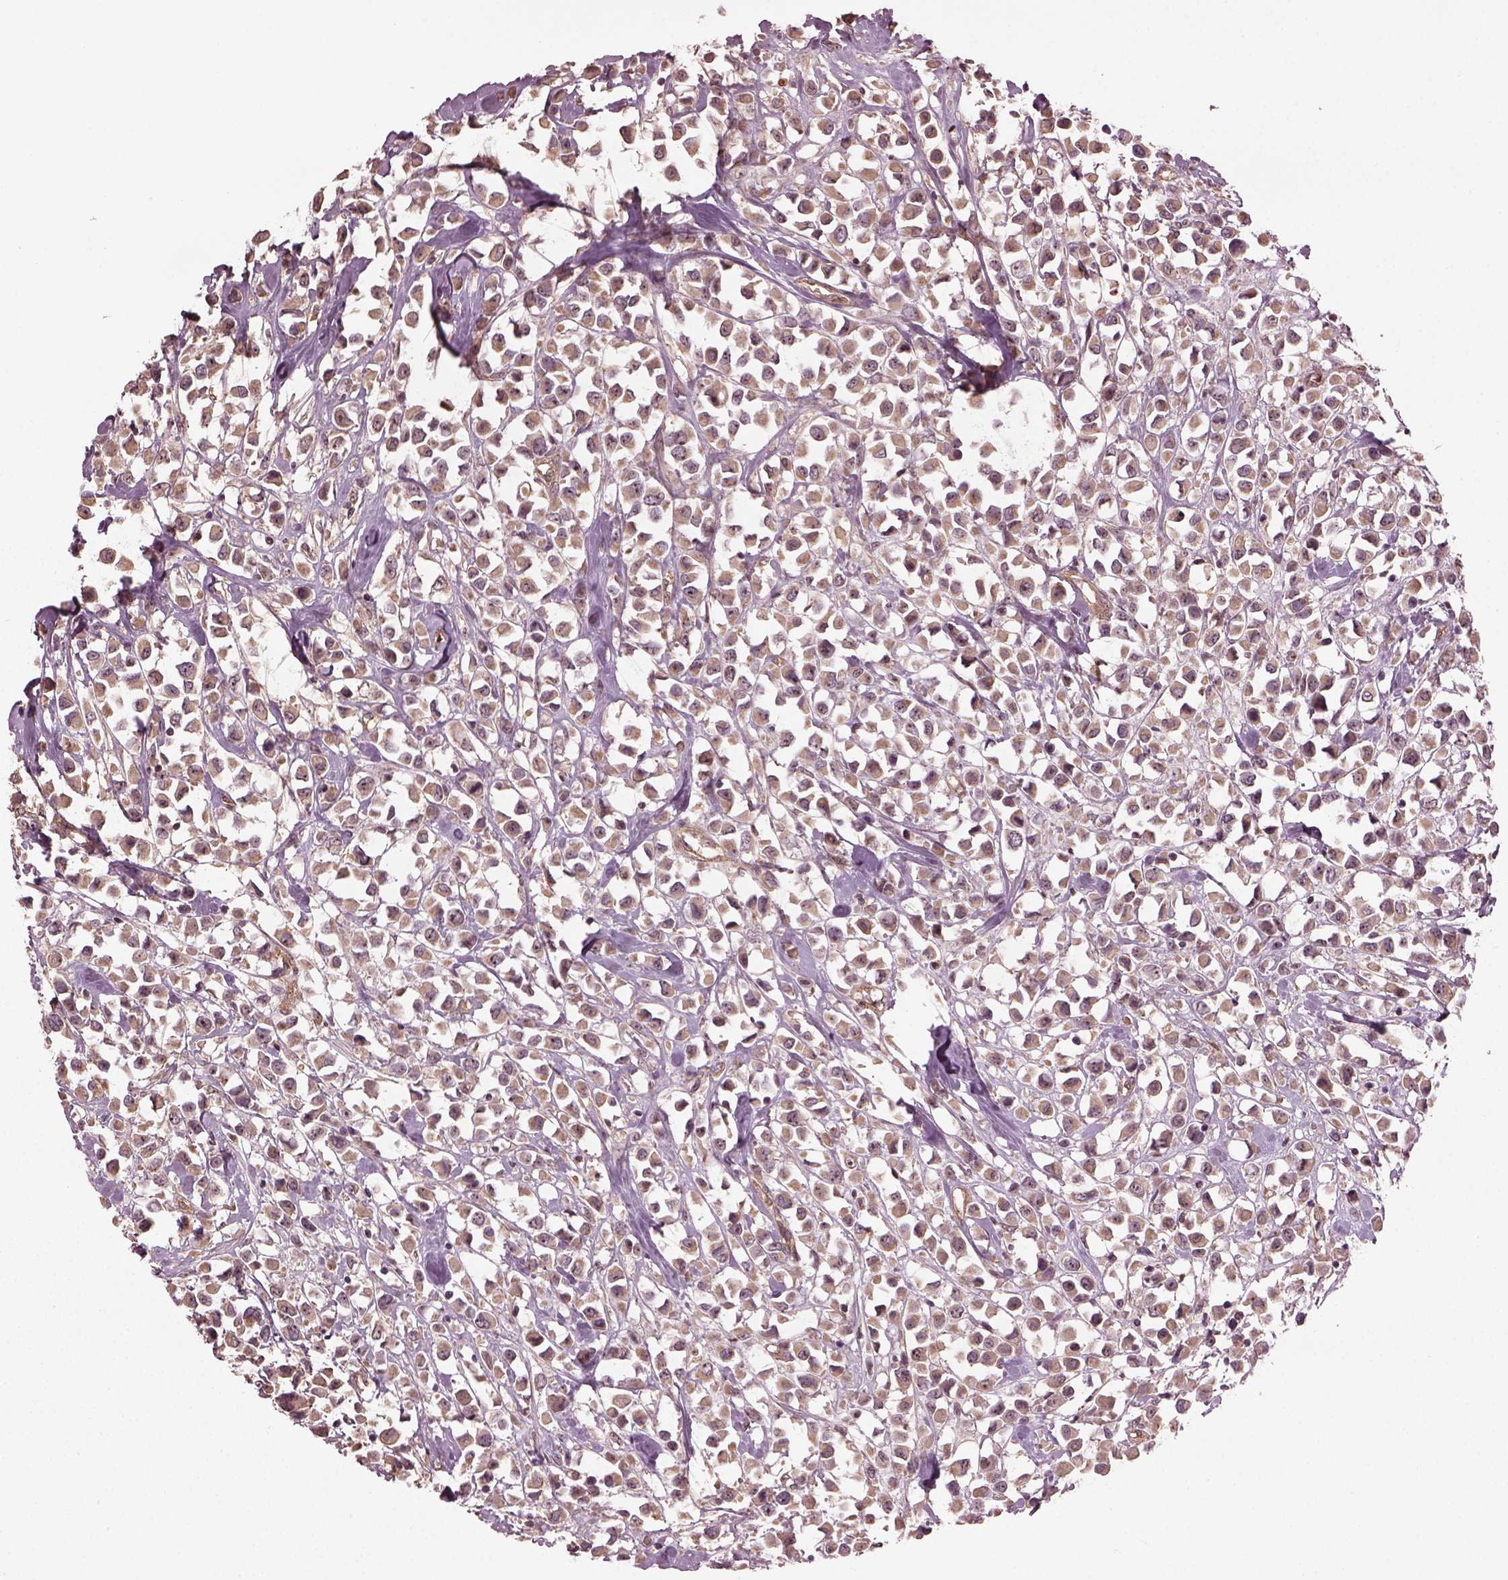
{"staining": {"intensity": "weak", "quantity": "25%-75%", "location": "cytoplasmic/membranous"}, "tissue": "breast cancer", "cell_type": "Tumor cells", "image_type": "cancer", "snomed": [{"axis": "morphology", "description": "Duct carcinoma"}, {"axis": "topography", "description": "Breast"}], "caption": "The immunohistochemical stain labels weak cytoplasmic/membranous positivity in tumor cells of invasive ductal carcinoma (breast) tissue.", "gene": "GNRH1", "patient": {"sex": "female", "age": 61}}